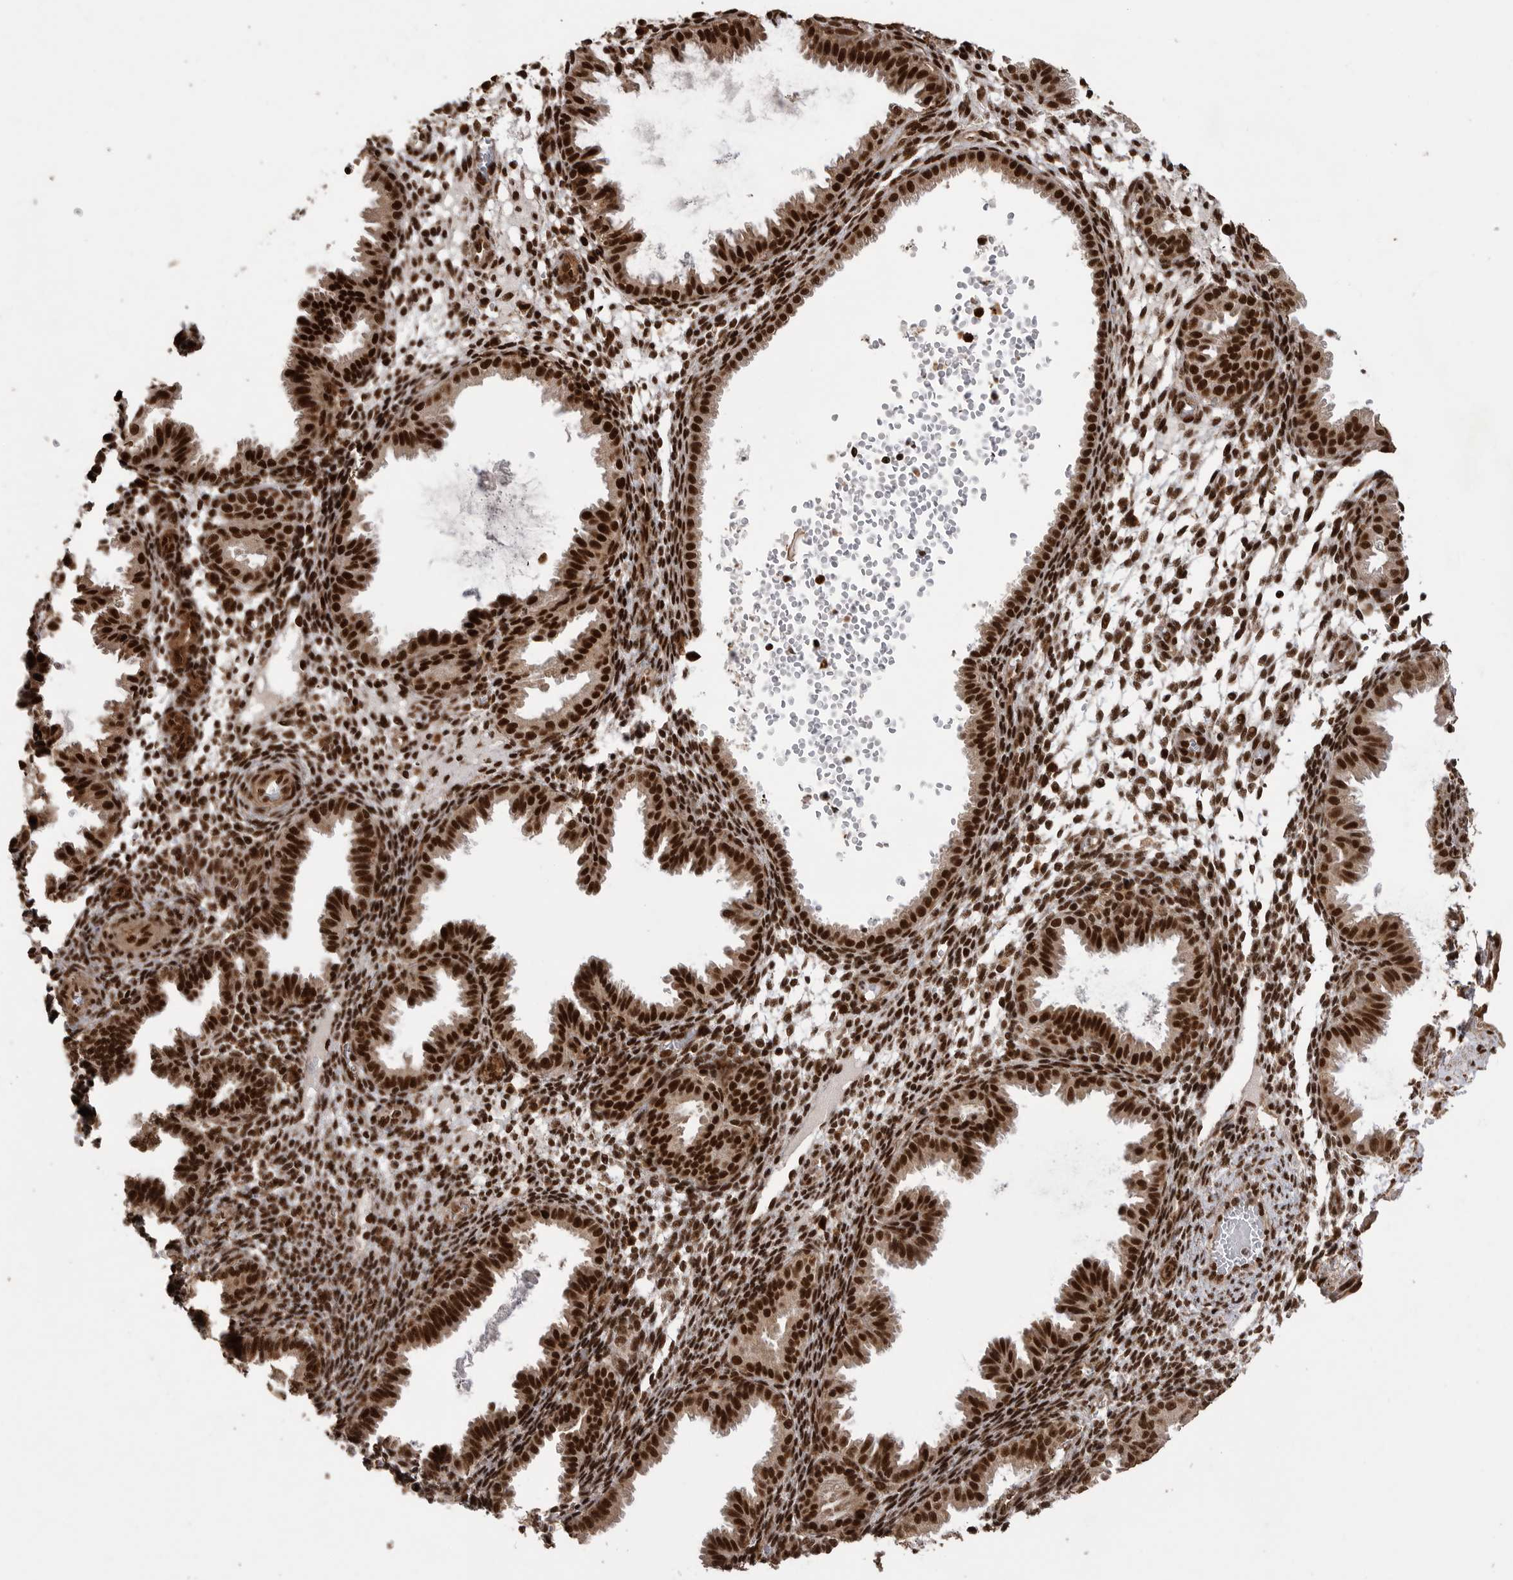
{"staining": {"intensity": "strong", "quantity": ">75%", "location": "nuclear"}, "tissue": "endometrium", "cell_type": "Cells in endometrial stroma", "image_type": "normal", "snomed": [{"axis": "morphology", "description": "Normal tissue, NOS"}, {"axis": "topography", "description": "Endometrium"}], "caption": "DAB (3,3'-diaminobenzidine) immunohistochemical staining of benign human endometrium reveals strong nuclear protein staining in about >75% of cells in endometrial stroma. Ihc stains the protein of interest in brown and the nuclei are stained blue.", "gene": "PPP1R8", "patient": {"sex": "female", "age": 33}}